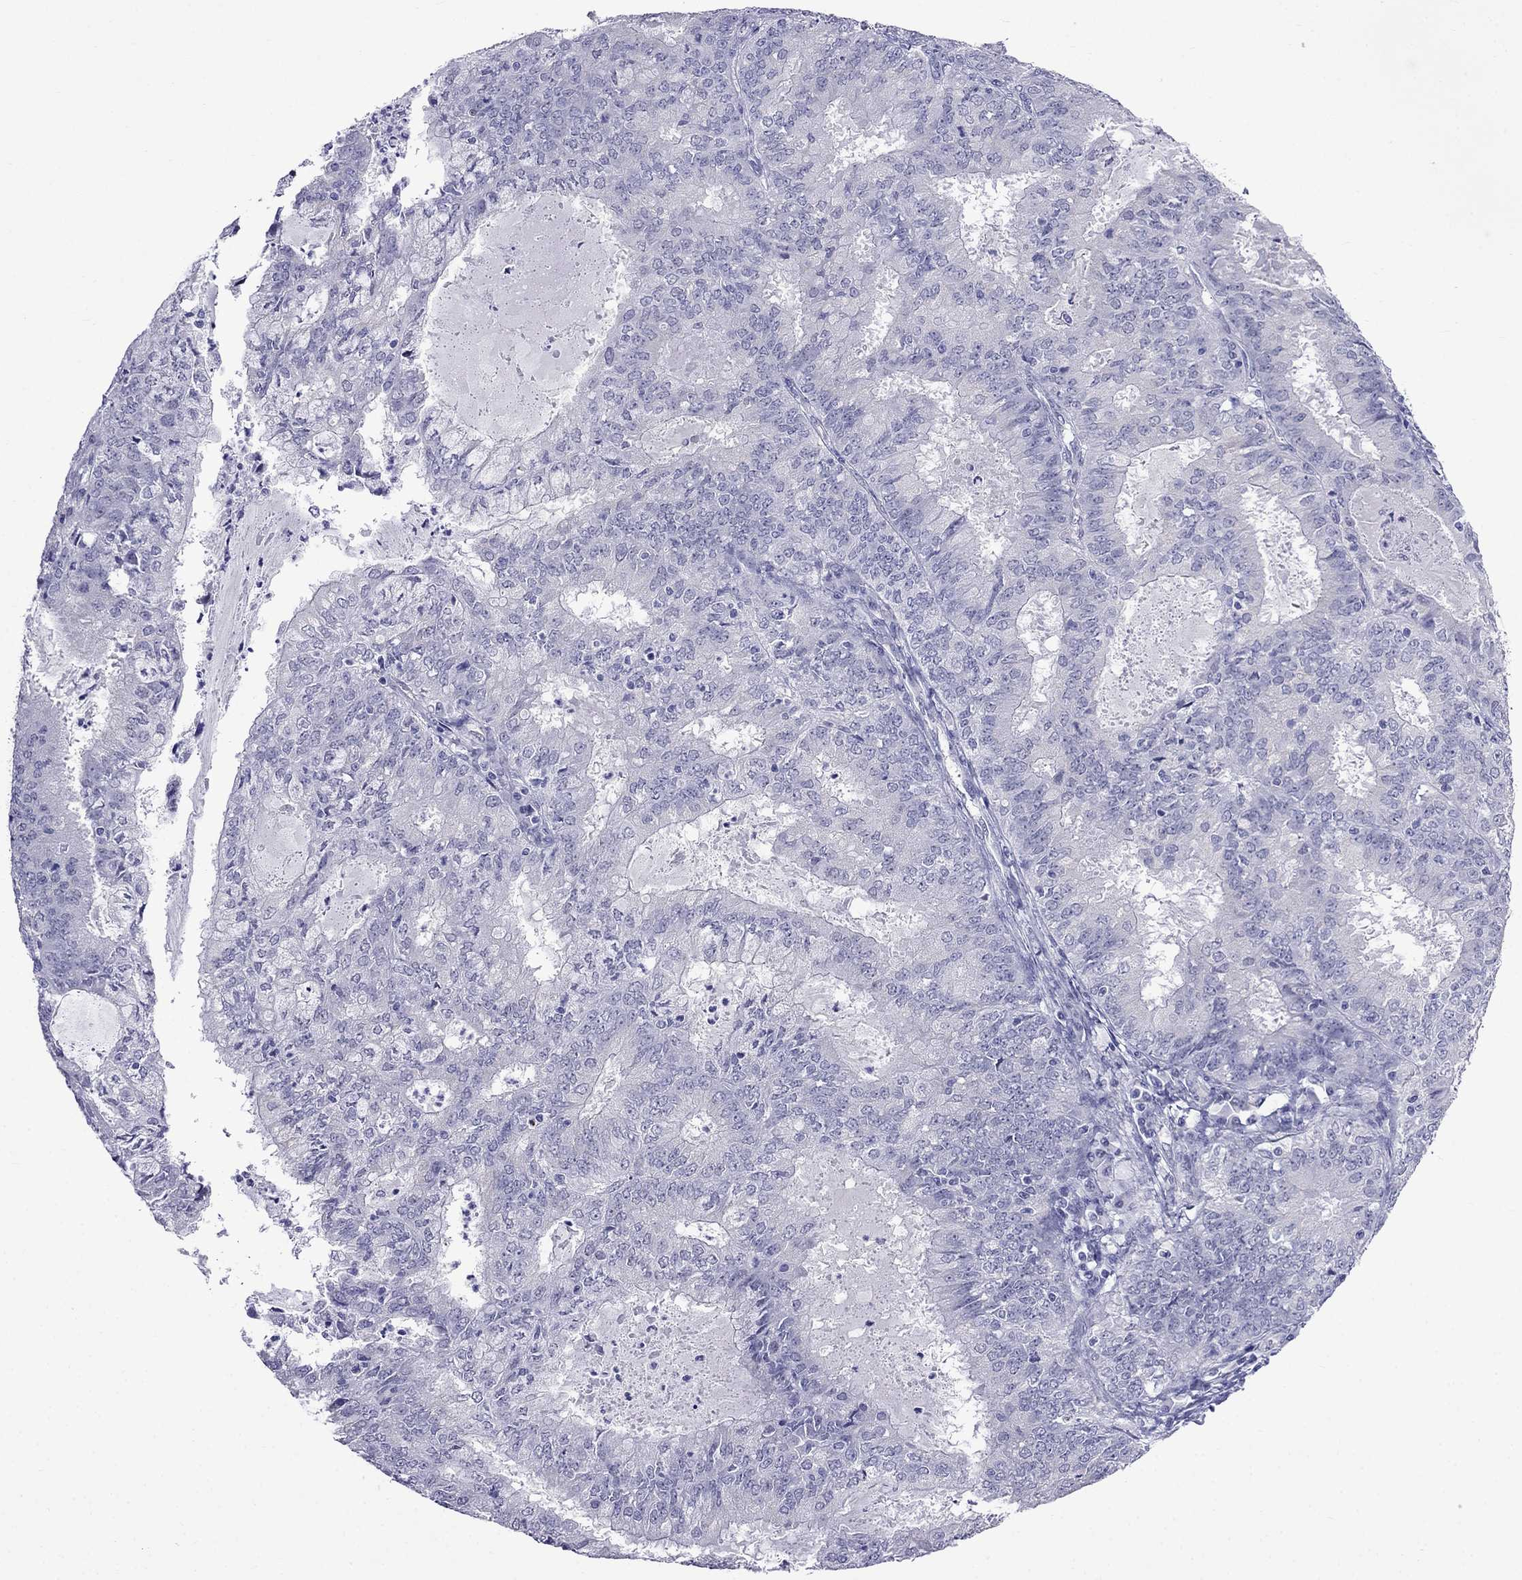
{"staining": {"intensity": "negative", "quantity": "none", "location": "none"}, "tissue": "endometrial cancer", "cell_type": "Tumor cells", "image_type": "cancer", "snomed": [{"axis": "morphology", "description": "Adenocarcinoma, NOS"}, {"axis": "topography", "description": "Endometrium"}], "caption": "Image shows no protein expression in tumor cells of adenocarcinoma (endometrial) tissue.", "gene": "MGP", "patient": {"sex": "female", "age": 57}}